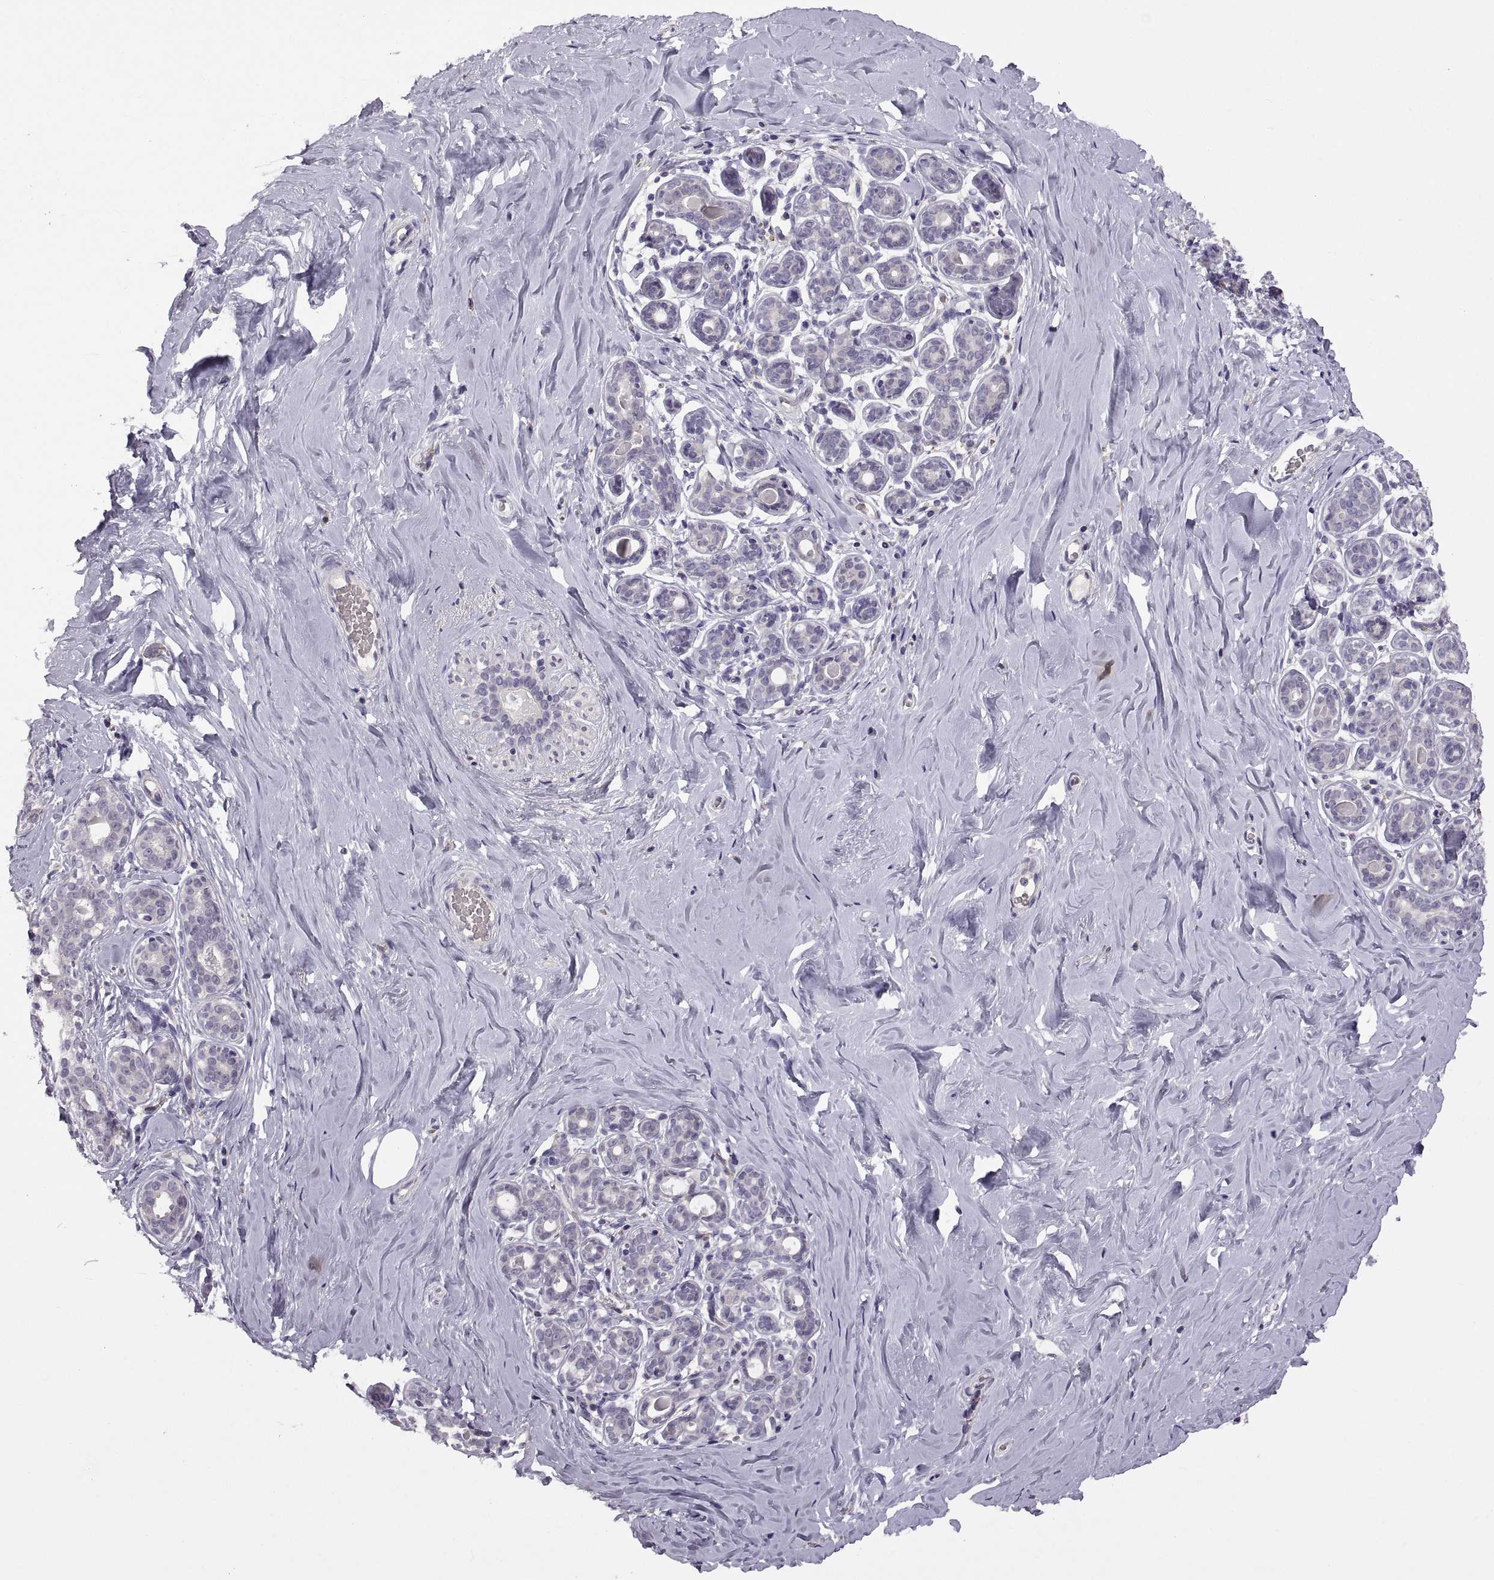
{"staining": {"intensity": "negative", "quantity": "none", "location": "none"}, "tissue": "breast", "cell_type": "Adipocytes", "image_type": "normal", "snomed": [{"axis": "morphology", "description": "Normal tissue, NOS"}, {"axis": "topography", "description": "Skin"}, {"axis": "topography", "description": "Breast"}], "caption": "Immunohistochemical staining of benign human breast demonstrates no significant positivity in adipocytes. The staining is performed using DAB brown chromogen with nuclei counter-stained in using hematoxylin.", "gene": "MEIOC", "patient": {"sex": "female", "age": 43}}